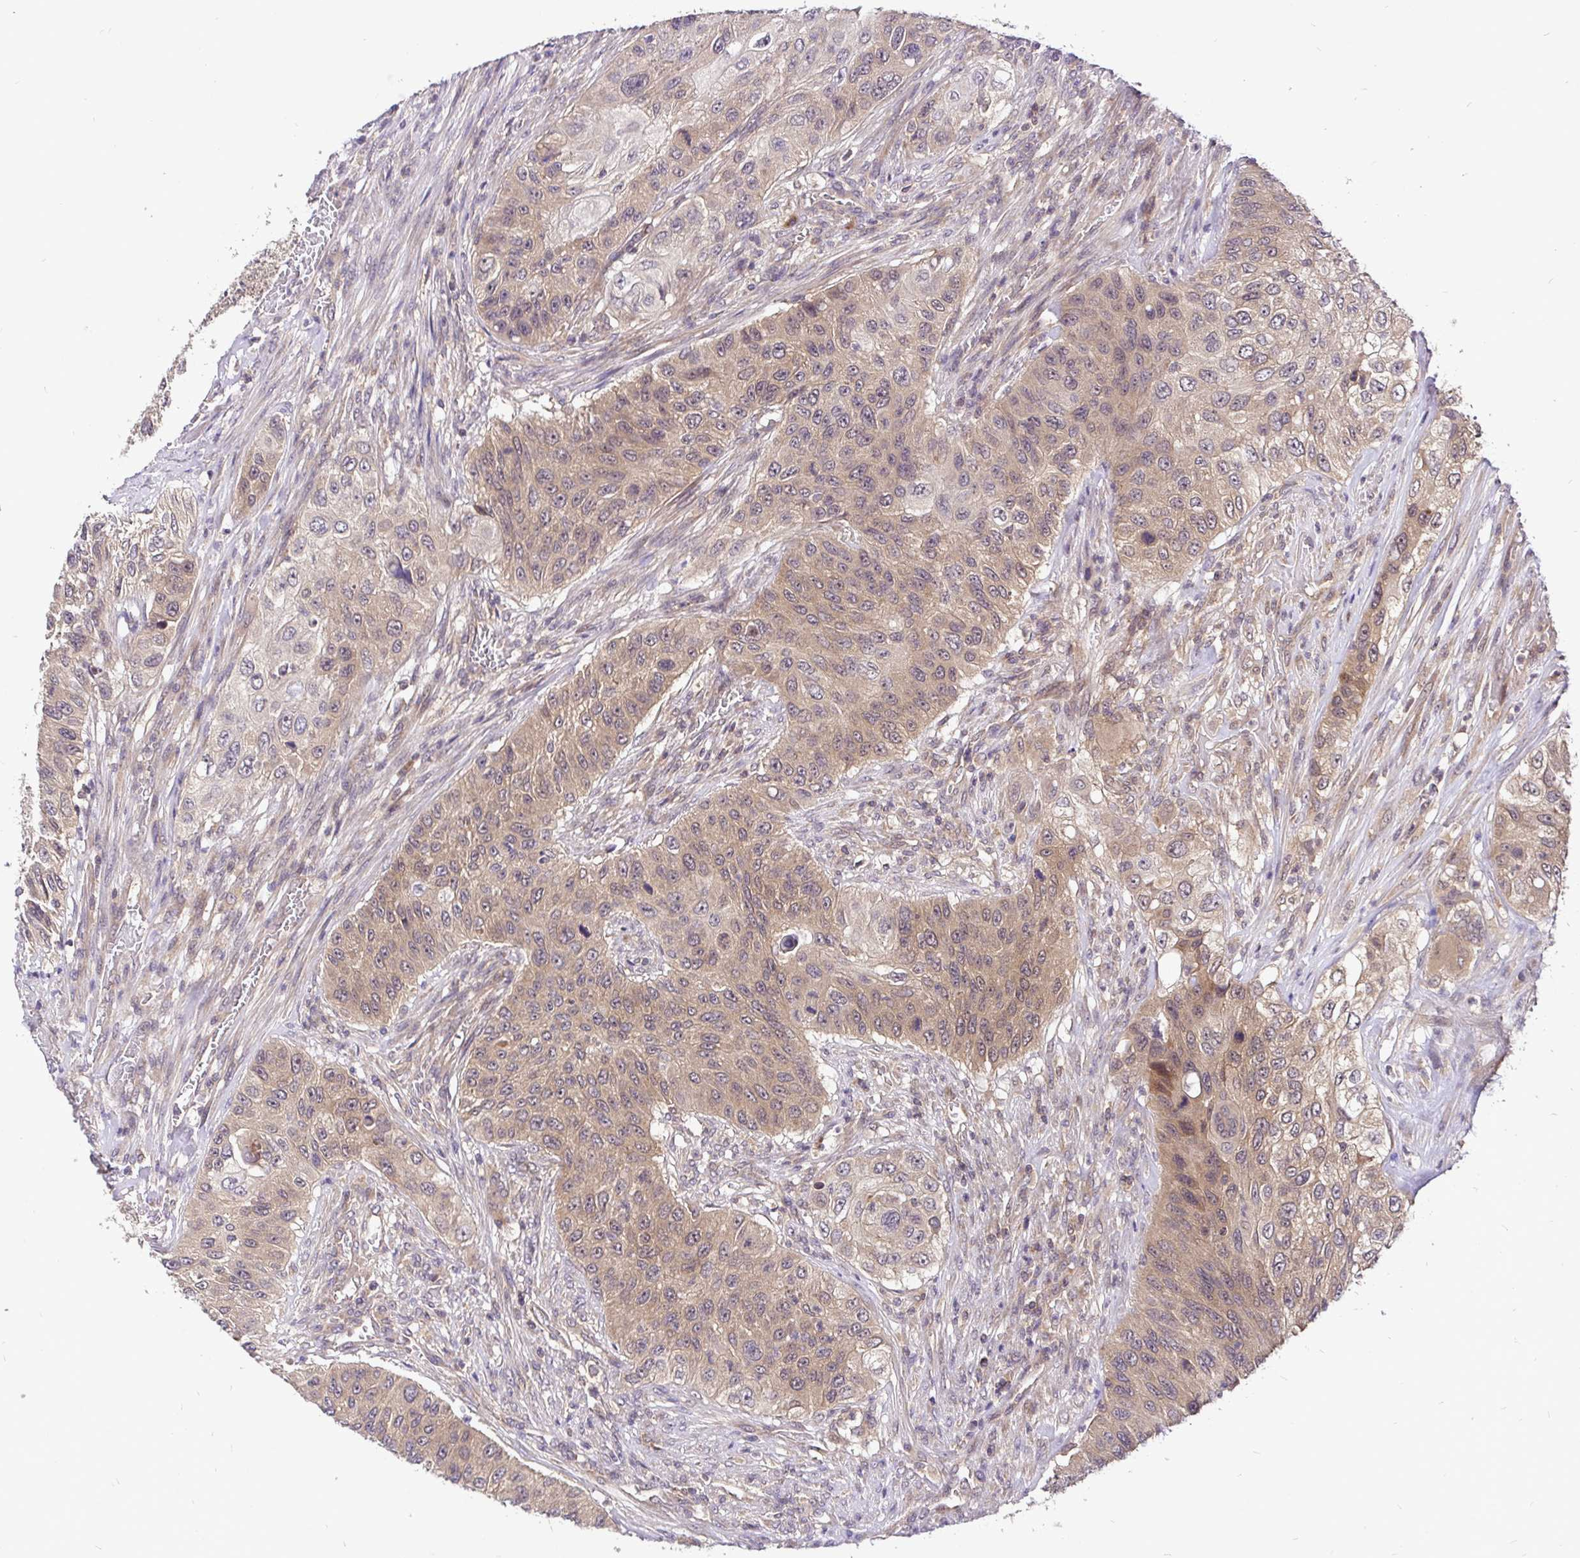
{"staining": {"intensity": "moderate", "quantity": "25%-75%", "location": "cytoplasmic/membranous"}, "tissue": "urothelial cancer", "cell_type": "Tumor cells", "image_type": "cancer", "snomed": [{"axis": "morphology", "description": "Urothelial carcinoma, High grade"}, {"axis": "topography", "description": "Urinary bladder"}], "caption": "Urothelial cancer was stained to show a protein in brown. There is medium levels of moderate cytoplasmic/membranous positivity in approximately 25%-75% of tumor cells.", "gene": "UBE2M", "patient": {"sex": "female", "age": 60}}